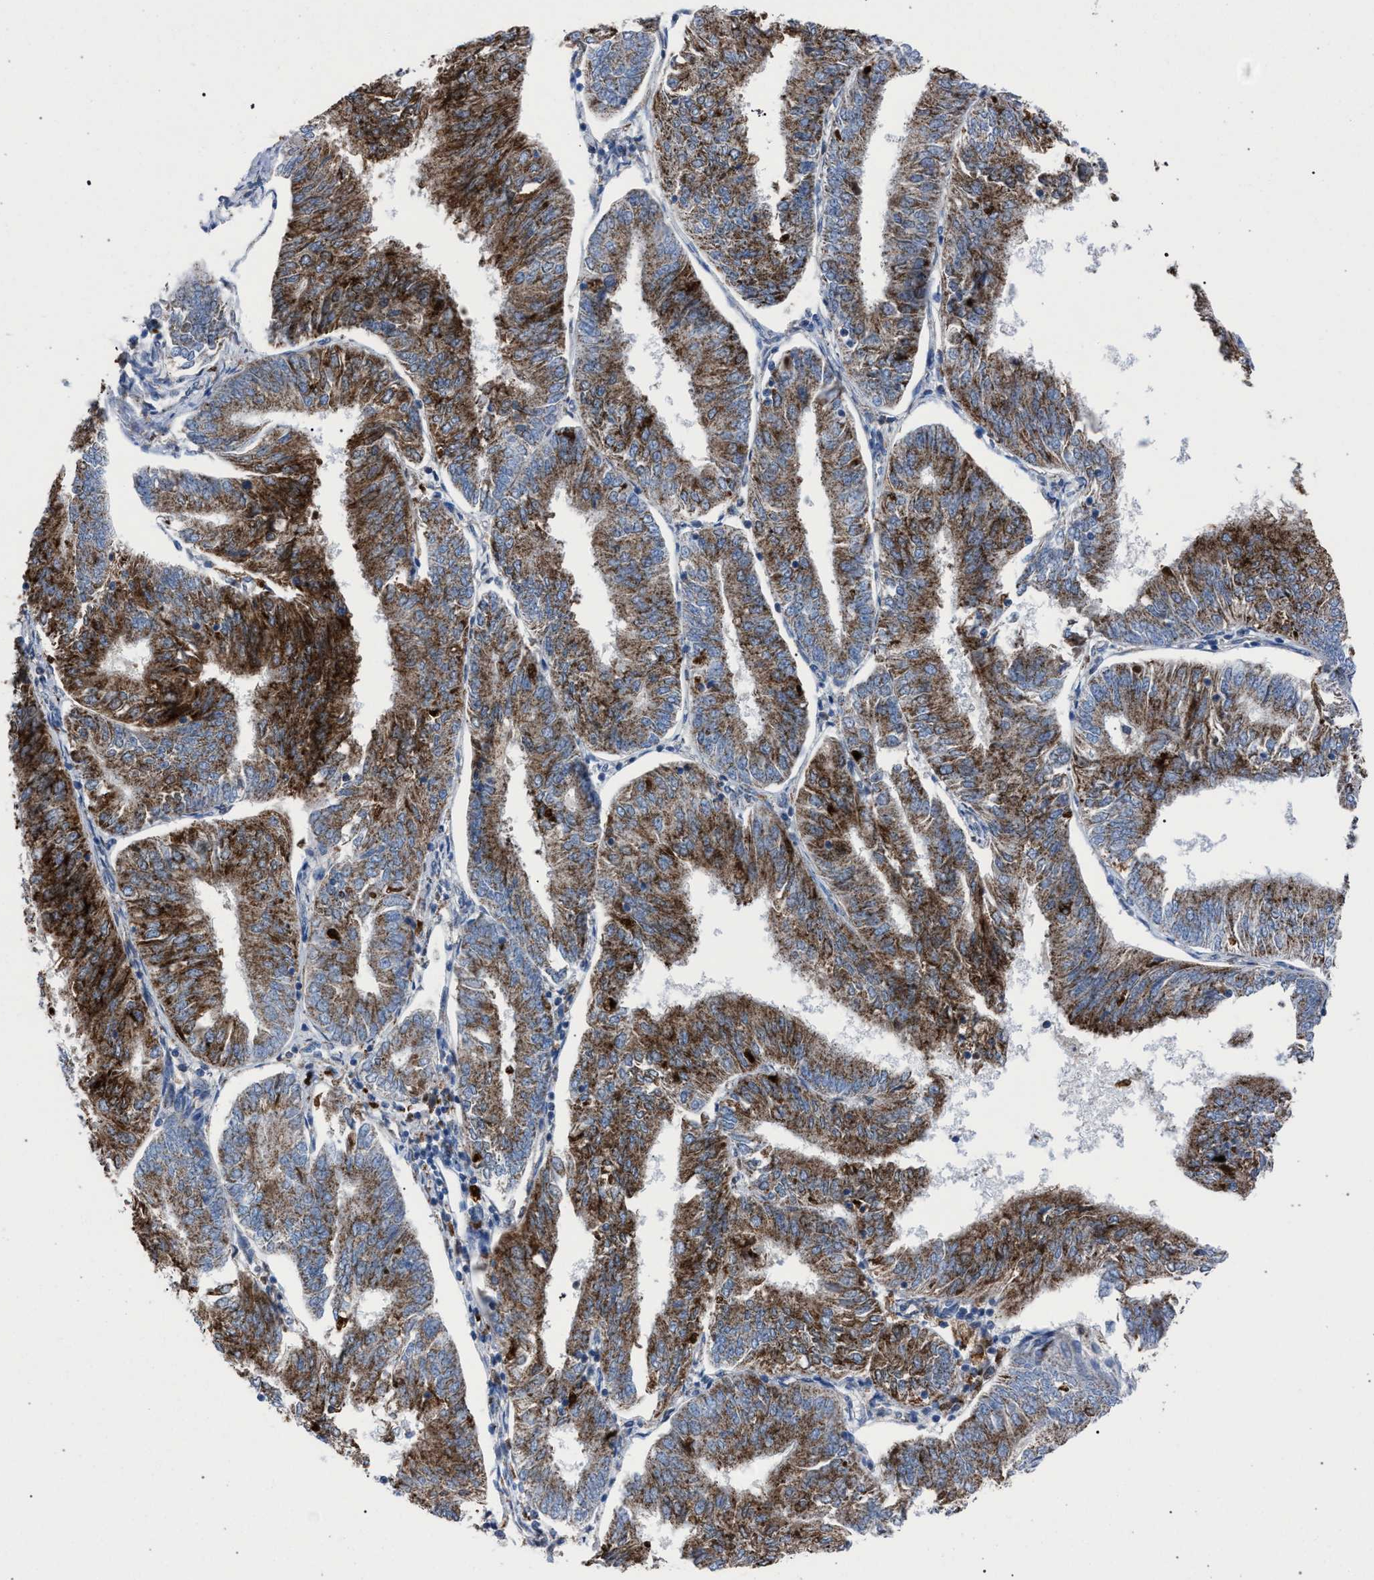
{"staining": {"intensity": "moderate", "quantity": ">75%", "location": "cytoplasmic/membranous"}, "tissue": "endometrial cancer", "cell_type": "Tumor cells", "image_type": "cancer", "snomed": [{"axis": "morphology", "description": "Adenocarcinoma, NOS"}, {"axis": "topography", "description": "Endometrium"}], "caption": "This image exhibits endometrial cancer stained with IHC to label a protein in brown. The cytoplasmic/membranous of tumor cells show moderate positivity for the protein. Nuclei are counter-stained blue.", "gene": "HSD17B4", "patient": {"sex": "female", "age": 58}}